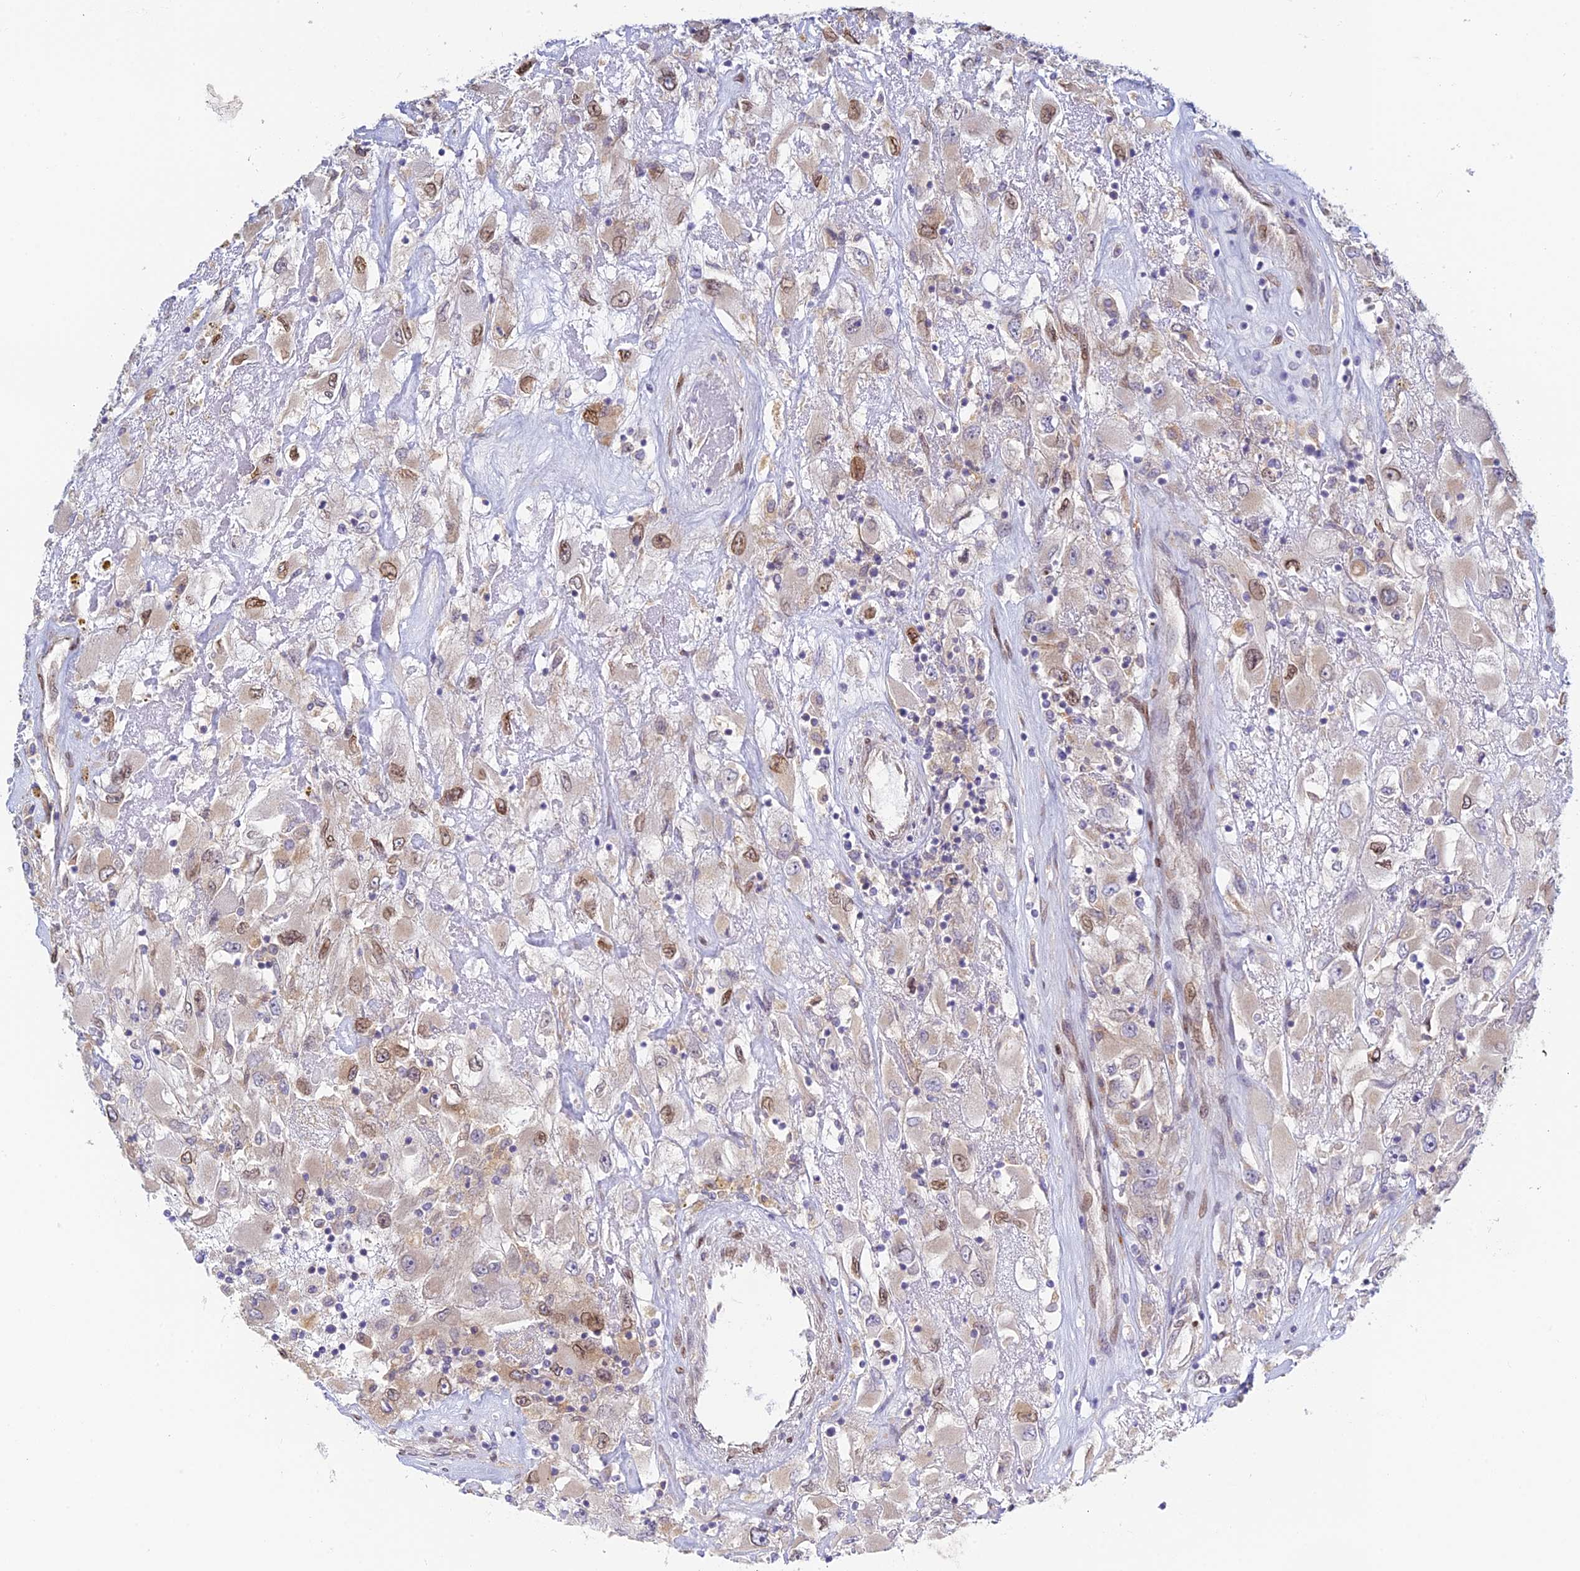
{"staining": {"intensity": "moderate", "quantity": "<25%", "location": "nuclear"}, "tissue": "renal cancer", "cell_type": "Tumor cells", "image_type": "cancer", "snomed": [{"axis": "morphology", "description": "Adenocarcinoma, NOS"}, {"axis": "topography", "description": "Kidney"}], "caption": "DAB immunohistochemical staining of adenocarcinoma (renal) exhibits moderate nuclear protein positivity in about <25% of tumor cells.", "gene": "SKIC8", "patient": {"sex": "female", "age": 52}}